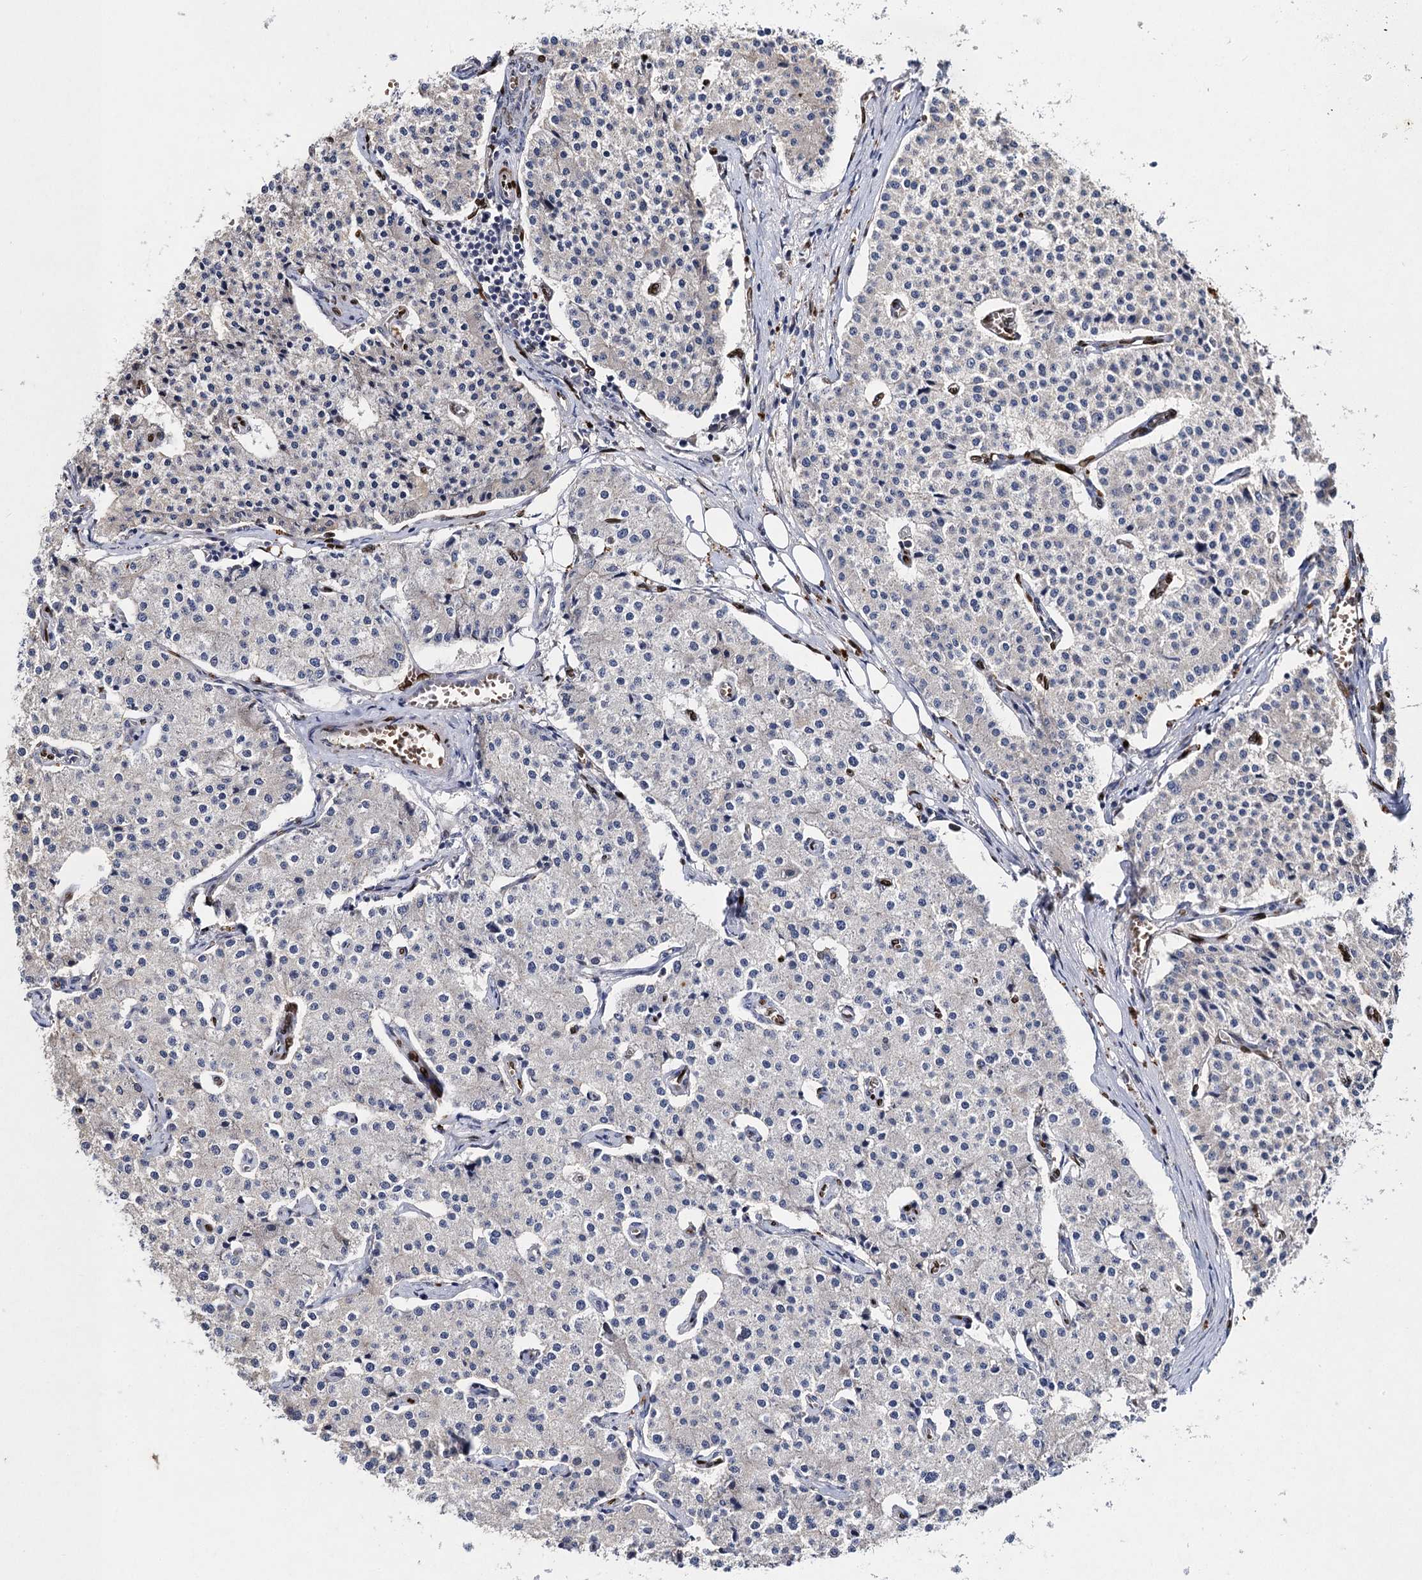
{"staining": {"intensity": "negative", "quantity": "none", "location": "none"}, "tissue": "carcinoid", "cell_type": "Tumor cells", "image_type": "cancer", "snomed": [{"axis": "morphology", "description": "Carcinoid, malignant, NOS"}, {"axis": "topography", "description": "Colon"}], "caption": "Protein analysis of carcinoid (malignant) exhibits no significant expression in tumor cells.", "gene": "SLC11A2", "patient": {"sex": "female", "age": 52}}